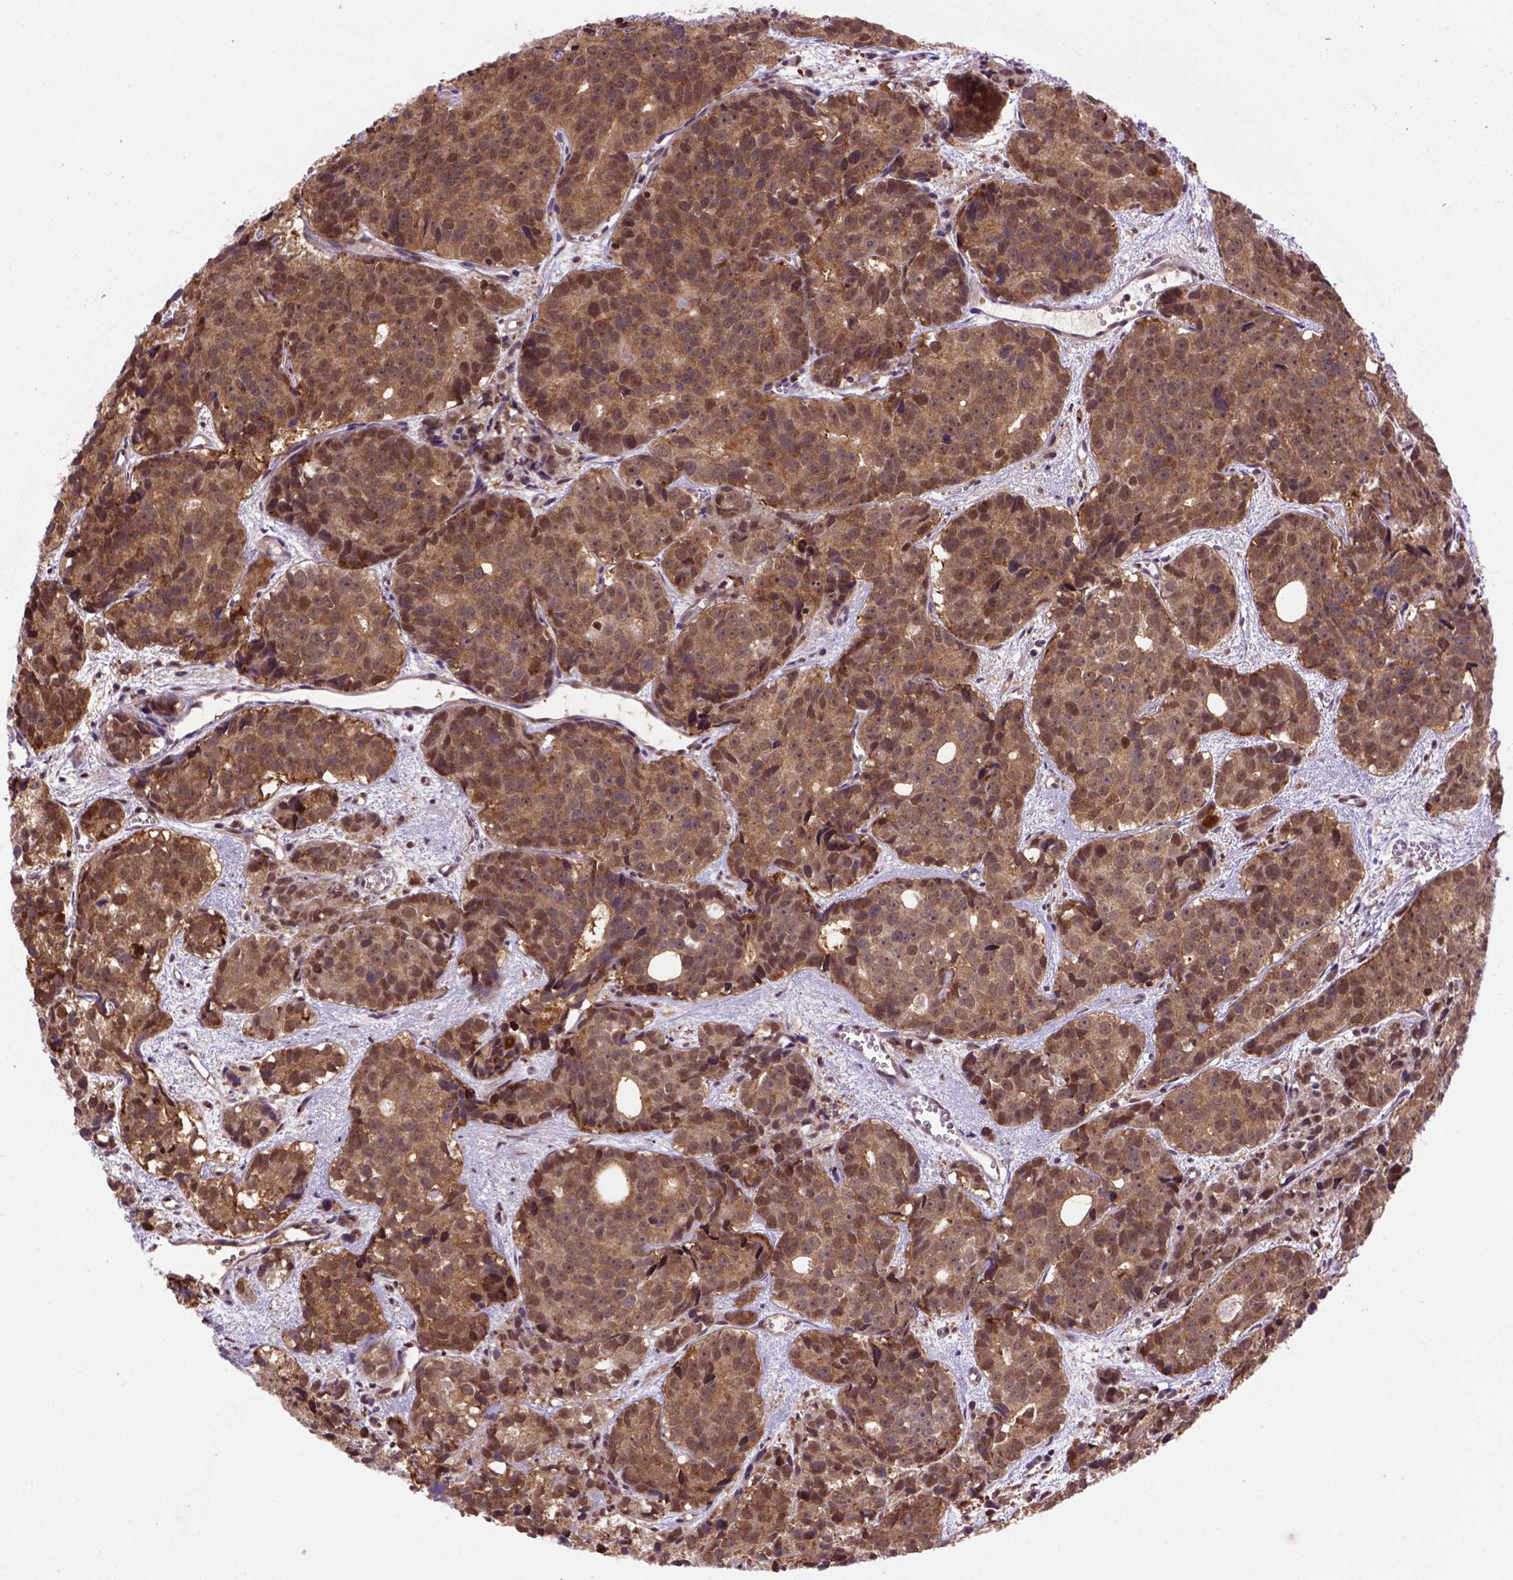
{"staining": {"intensity": "strong", "quantity": ">75%", "location": "cytoplasmic/membranous,nuclear"}, "tissue": "prostate cancer", "cell_type": "Tumor cells", "image_type": "cancer", "snomed": [{"axis": "morphology", "description": "Adenocarcinoma, High grade"}, {"axis": "topography", "description": "Prostate"}], "caption": "The immunohistochemical stain highlights strong cytoplasmic/membranous and nuclear expression in tumor cells of prostate cancer (adenocarcinoma (high-grade)) tissue.", "gene": "PSMC2", "patient": {"sex": "male", "age": 77}}